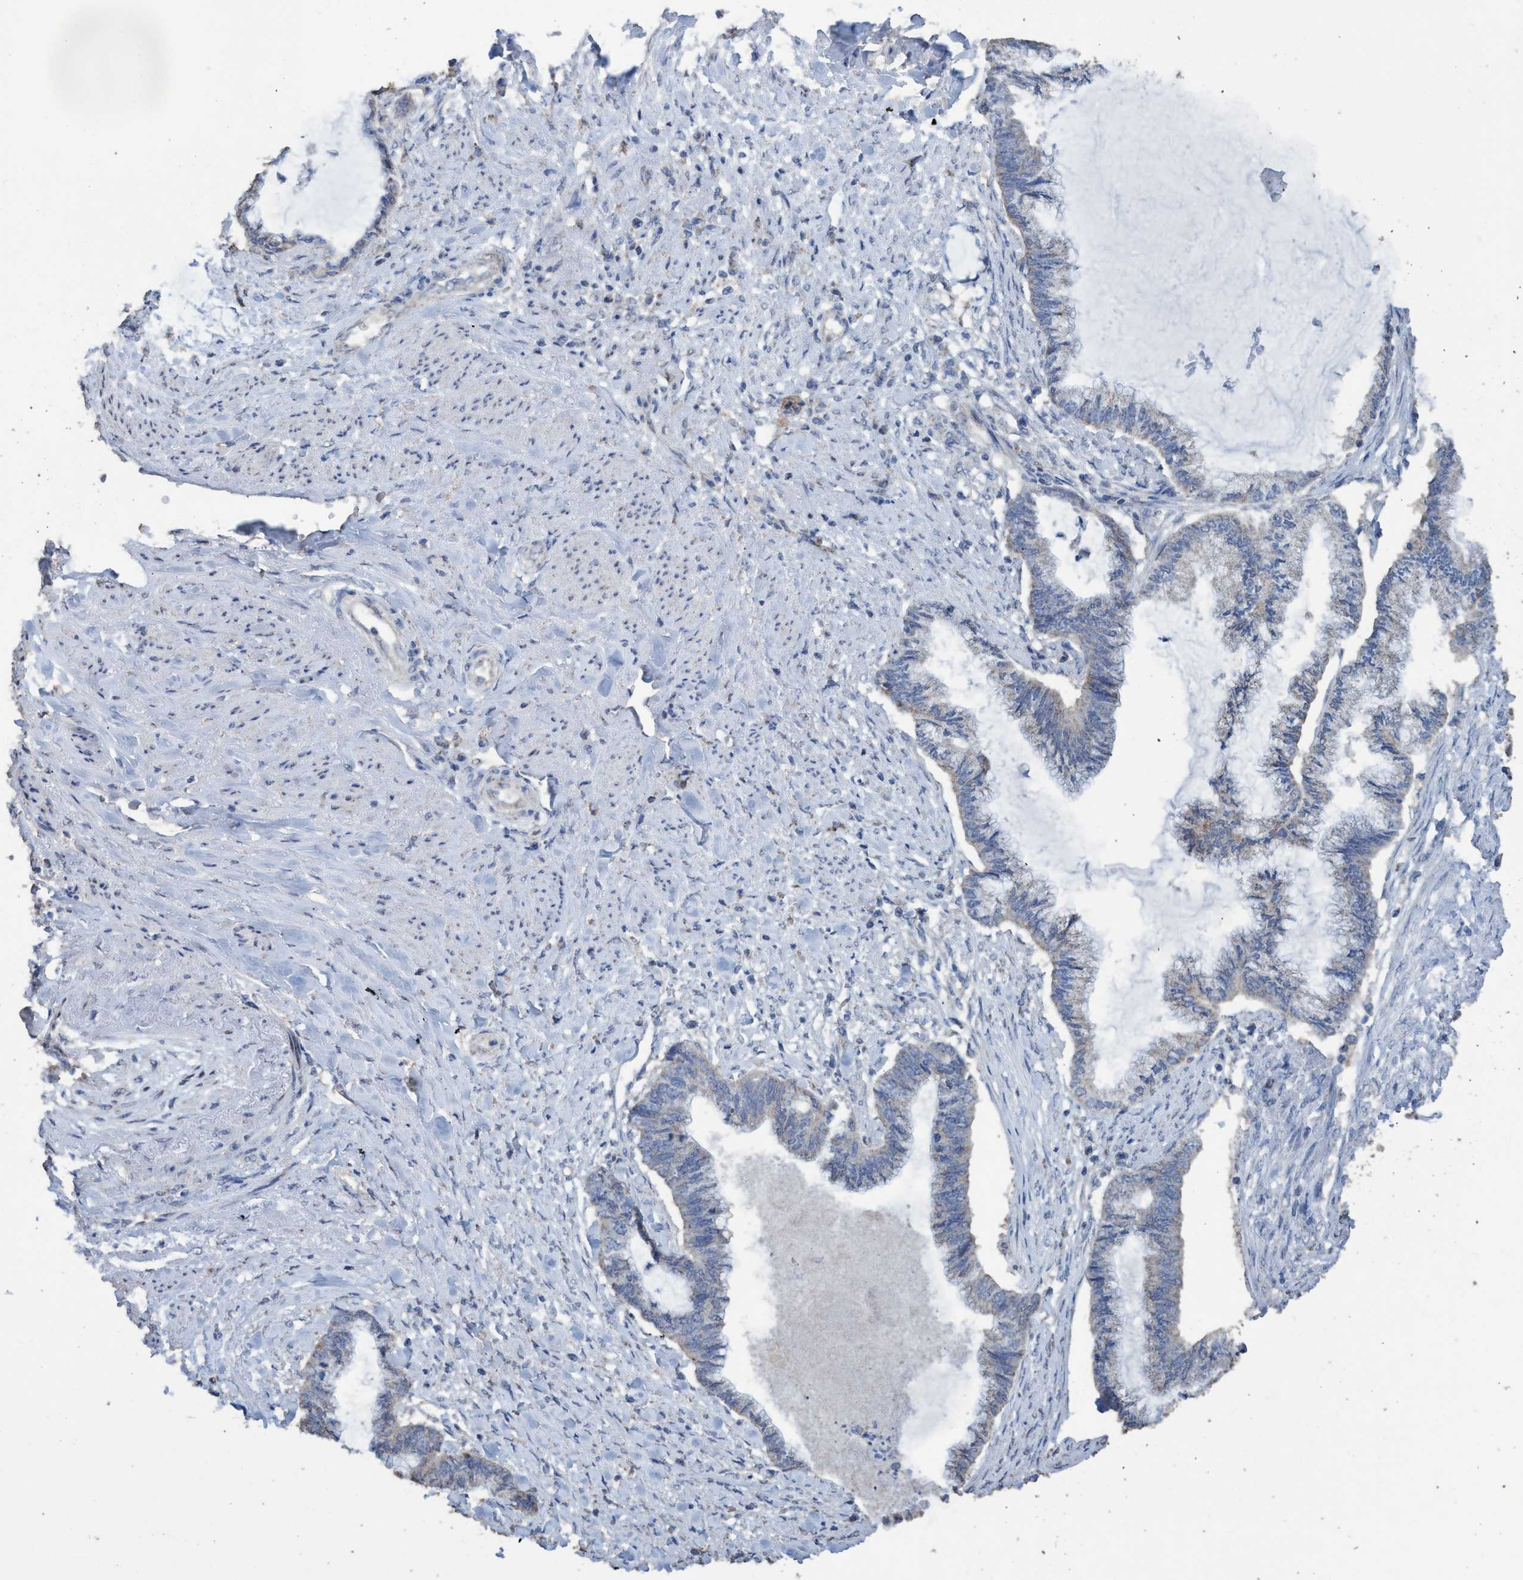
{"staining": {"intensity": "weak", "quantity": "<25%", "location": "cytoplasmic/membranous"}, "tissue": "endometrial cancer", "cell_type": "Tumor cells", "image_type": "cancer", "snomed": [{"axis": "morphology", "description": "Adenocarcinoma, NOS"}, {"axis": "topography", "description": "Endometrium"}], "caption": "Endometrial cancer (adenocarcinoma) was stained to show a protein in brown. There is no significant staining in tumor cells.", "gene": "RSAD1", "patient": {"sex": "female", "age": 86}}